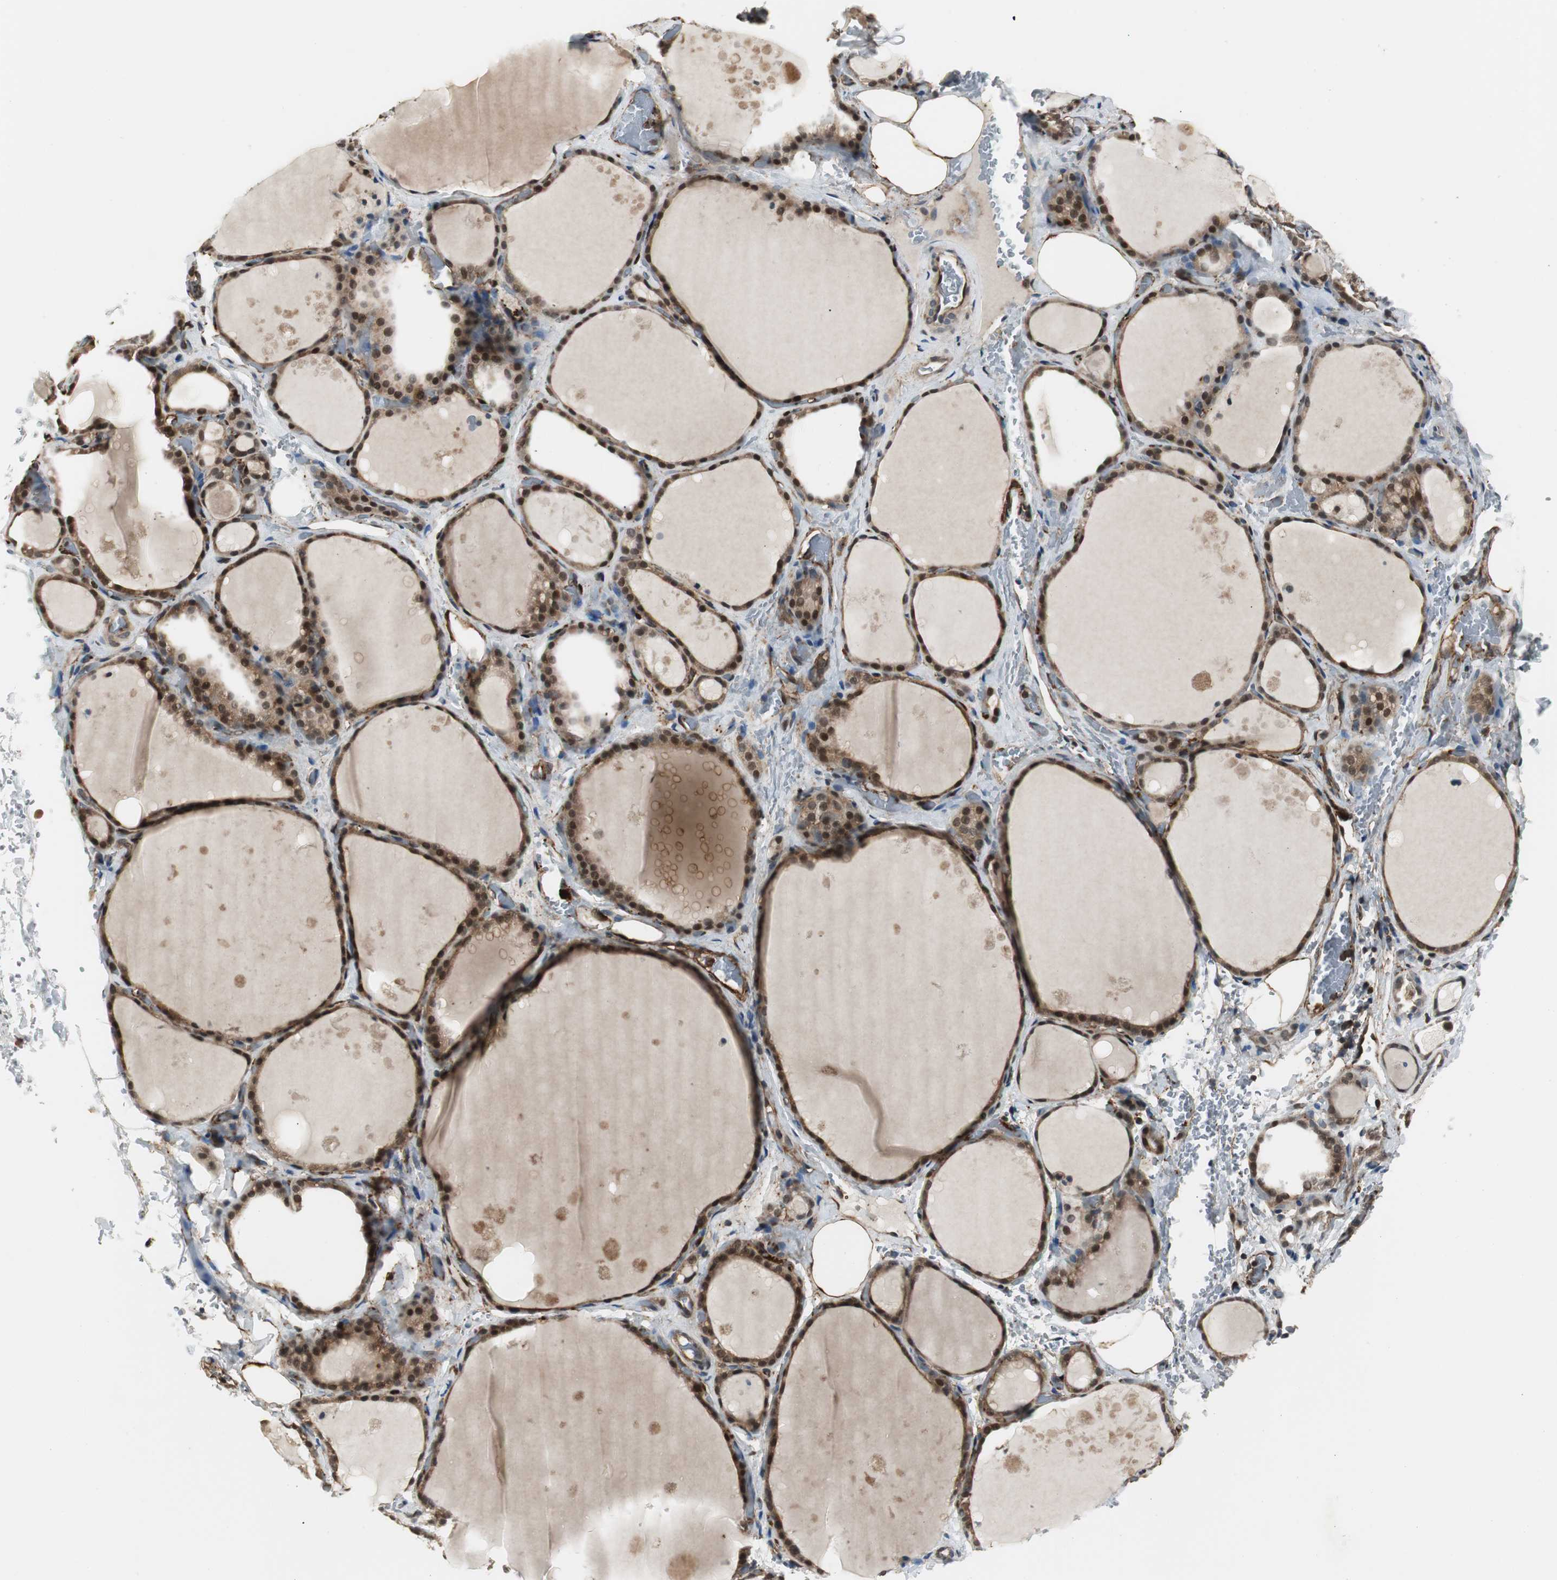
{"staining": {"intensity": "strong", "quantity": ">75%", "location": "cytoplasmic/membranous,nuclear"}, "tissue": "thyroid gland", "cell_type": "Glandular cells", "image_type": "normal", "snomed": [{"axis": "morphology", "description": "Normal tissue, NOS"}, {"axis": "topography", "description": "Thyroid gland"}], "caption": "DAB immunohistochemical staining of normal thyroid gland reveals strong cytoplasmic/membranous,nuclear protein staining in about >75% of glandular cells.", "gene": "PTPN11", "patient": {"sex": "male", "age": 61}}